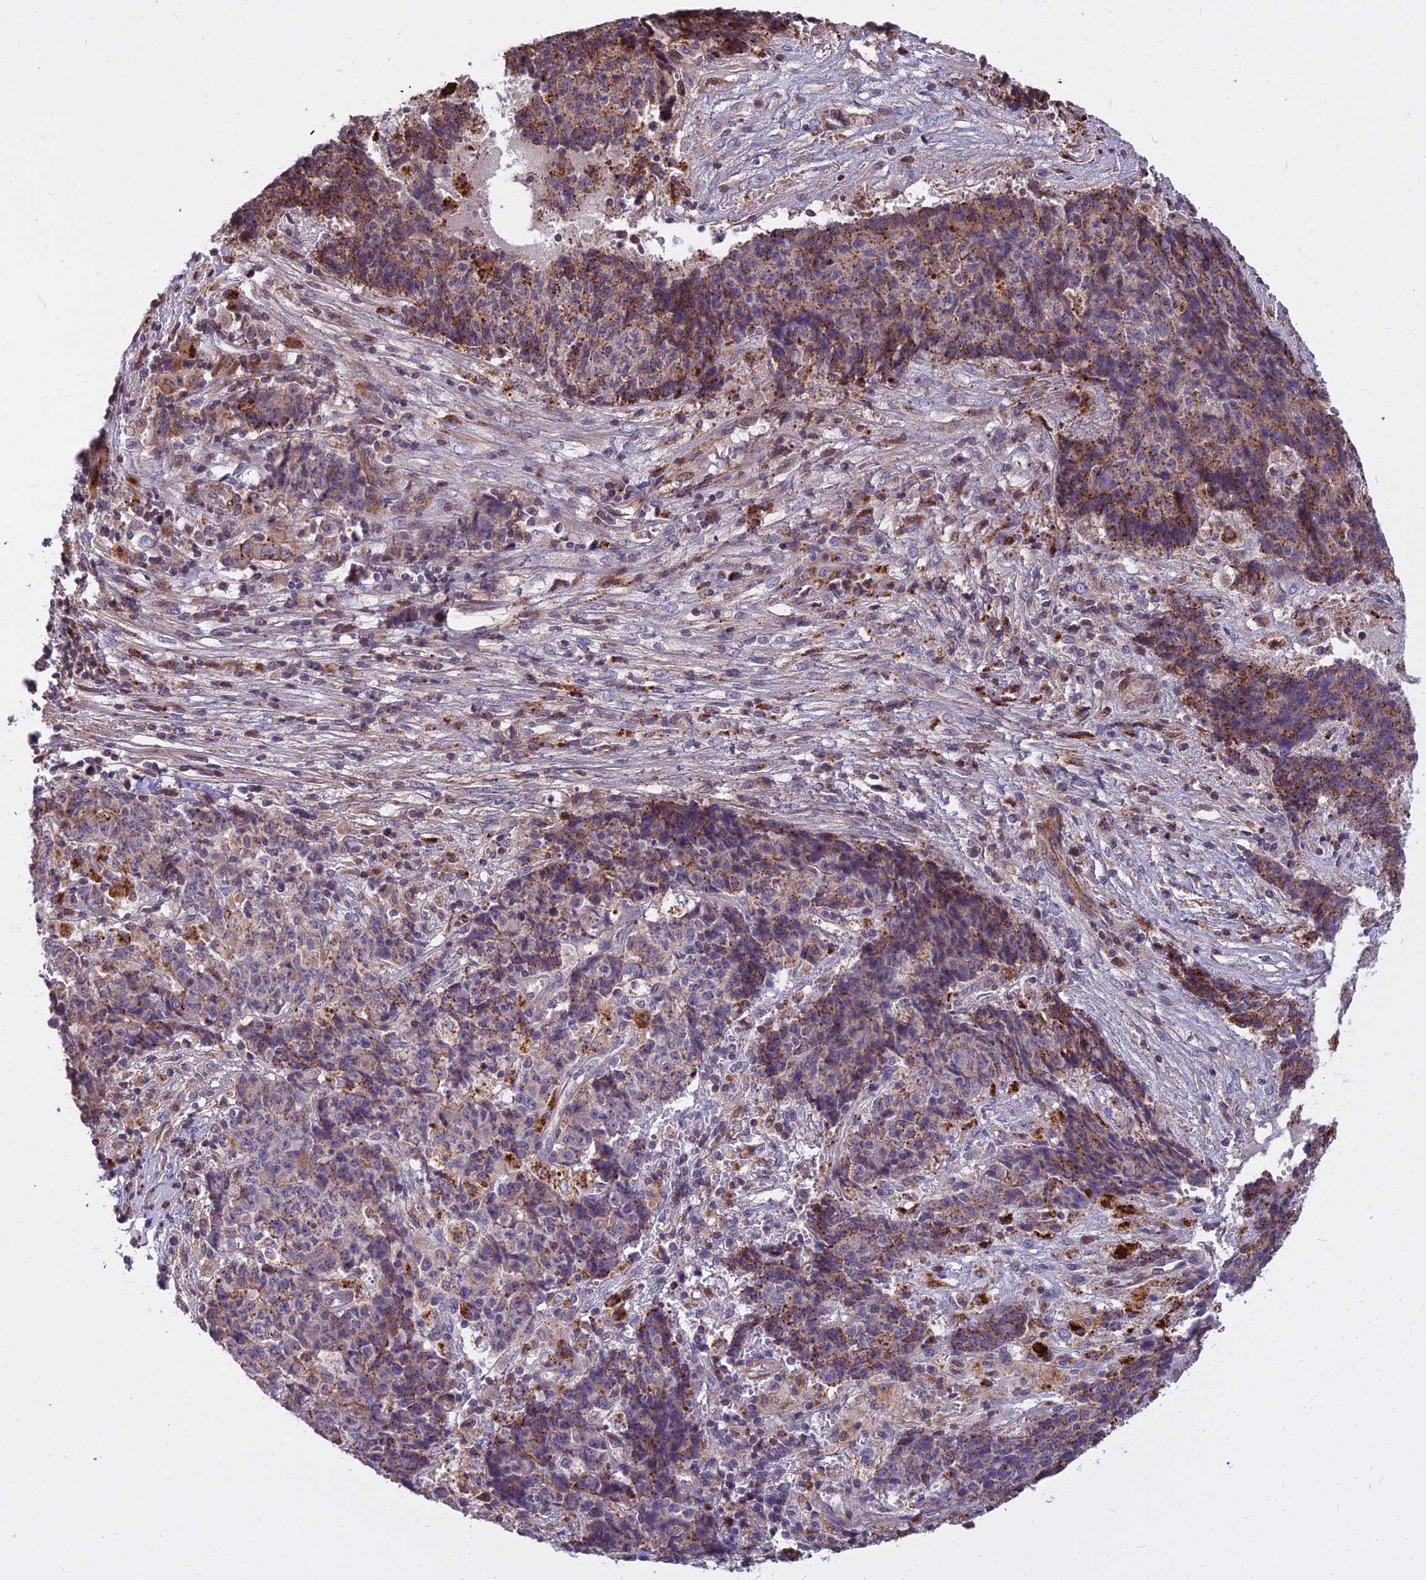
{"staining": {"intensity": "moderate", "quantity": "25%-75%", "location": "cytoplasmic/membranous"}, "tissue": "ovarian cancer", "cell_type": "Tumor cells", "image_type": "cancer", "snomed": [{"axis": "morphology", "description": "Carcinoma, endometroid"}, {"axis": "topography", "description": "Ovary"}], "caption": "Tumor cells display medium levels of moderate cytoplasmic/membranous staining in approximately 25%-75% of cells in ovarian endometroid carcinoma. Immunohistochemistry (ihc) stains the protein in brown and the nuclei are stained blue.", "gene": "GLYATL3", "patient": {"sex": "female", "age": 42}}